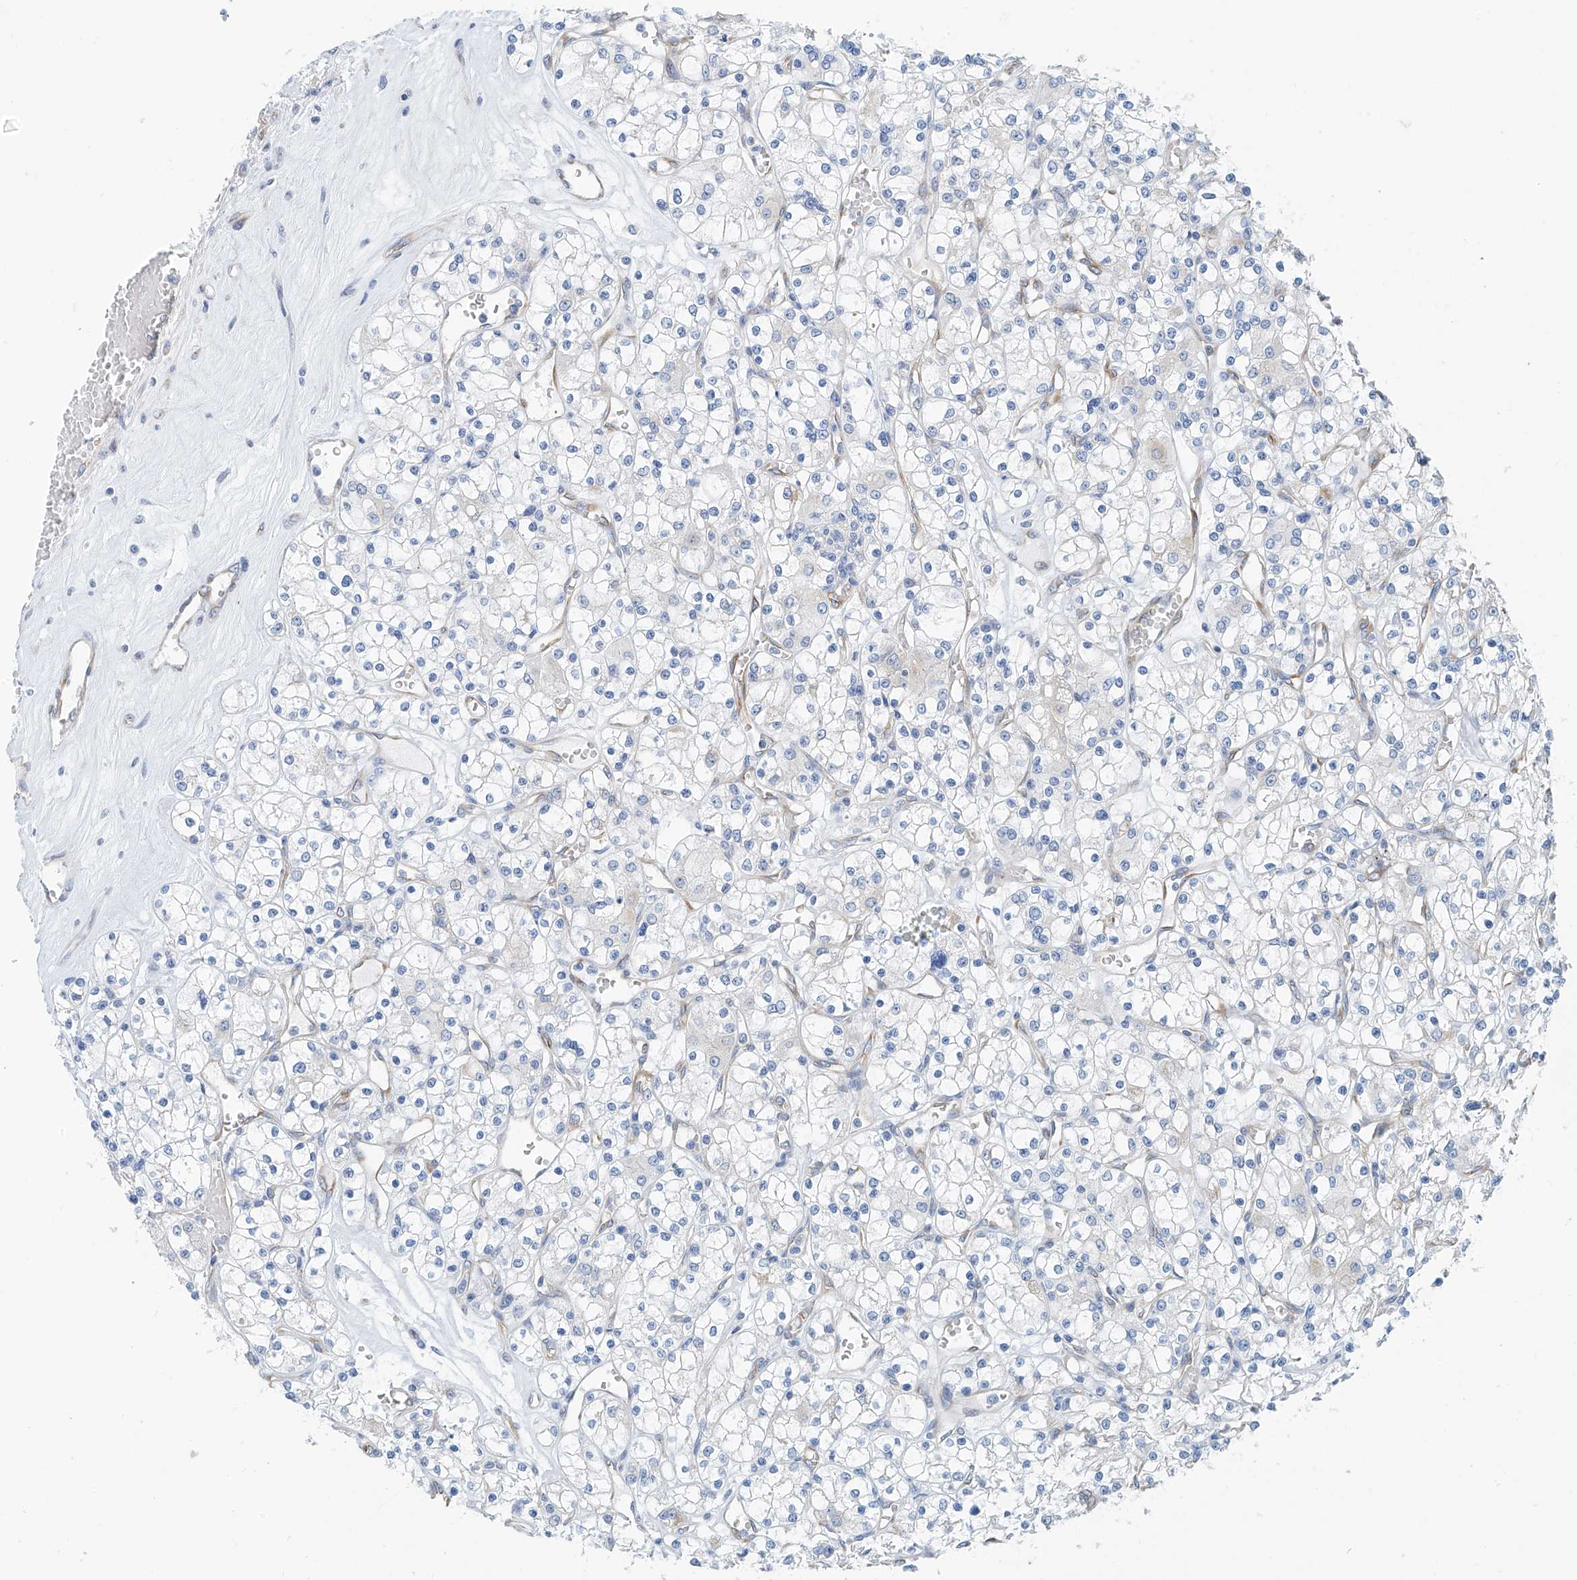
{"staining": {"intensity": "negative", "quantity": "none", "location": "none"}, "tissue": "renal cancer", "cell_type": "Tumor cells", "image_type": "cancer", "snomed": [{"axis": "morphology", "description": "Adenocarcinoma, NOS"}, {"axis": "topography", "description": "Kidney"}], "caption": "DAB (3,3'-diaminobenzidine) immunohistochemical staining of renal adenocarcinoma demonstrates no significant staining in tumor cells.", "gene": "RCN2", "patient": {"sex": "female", "age": 59}}